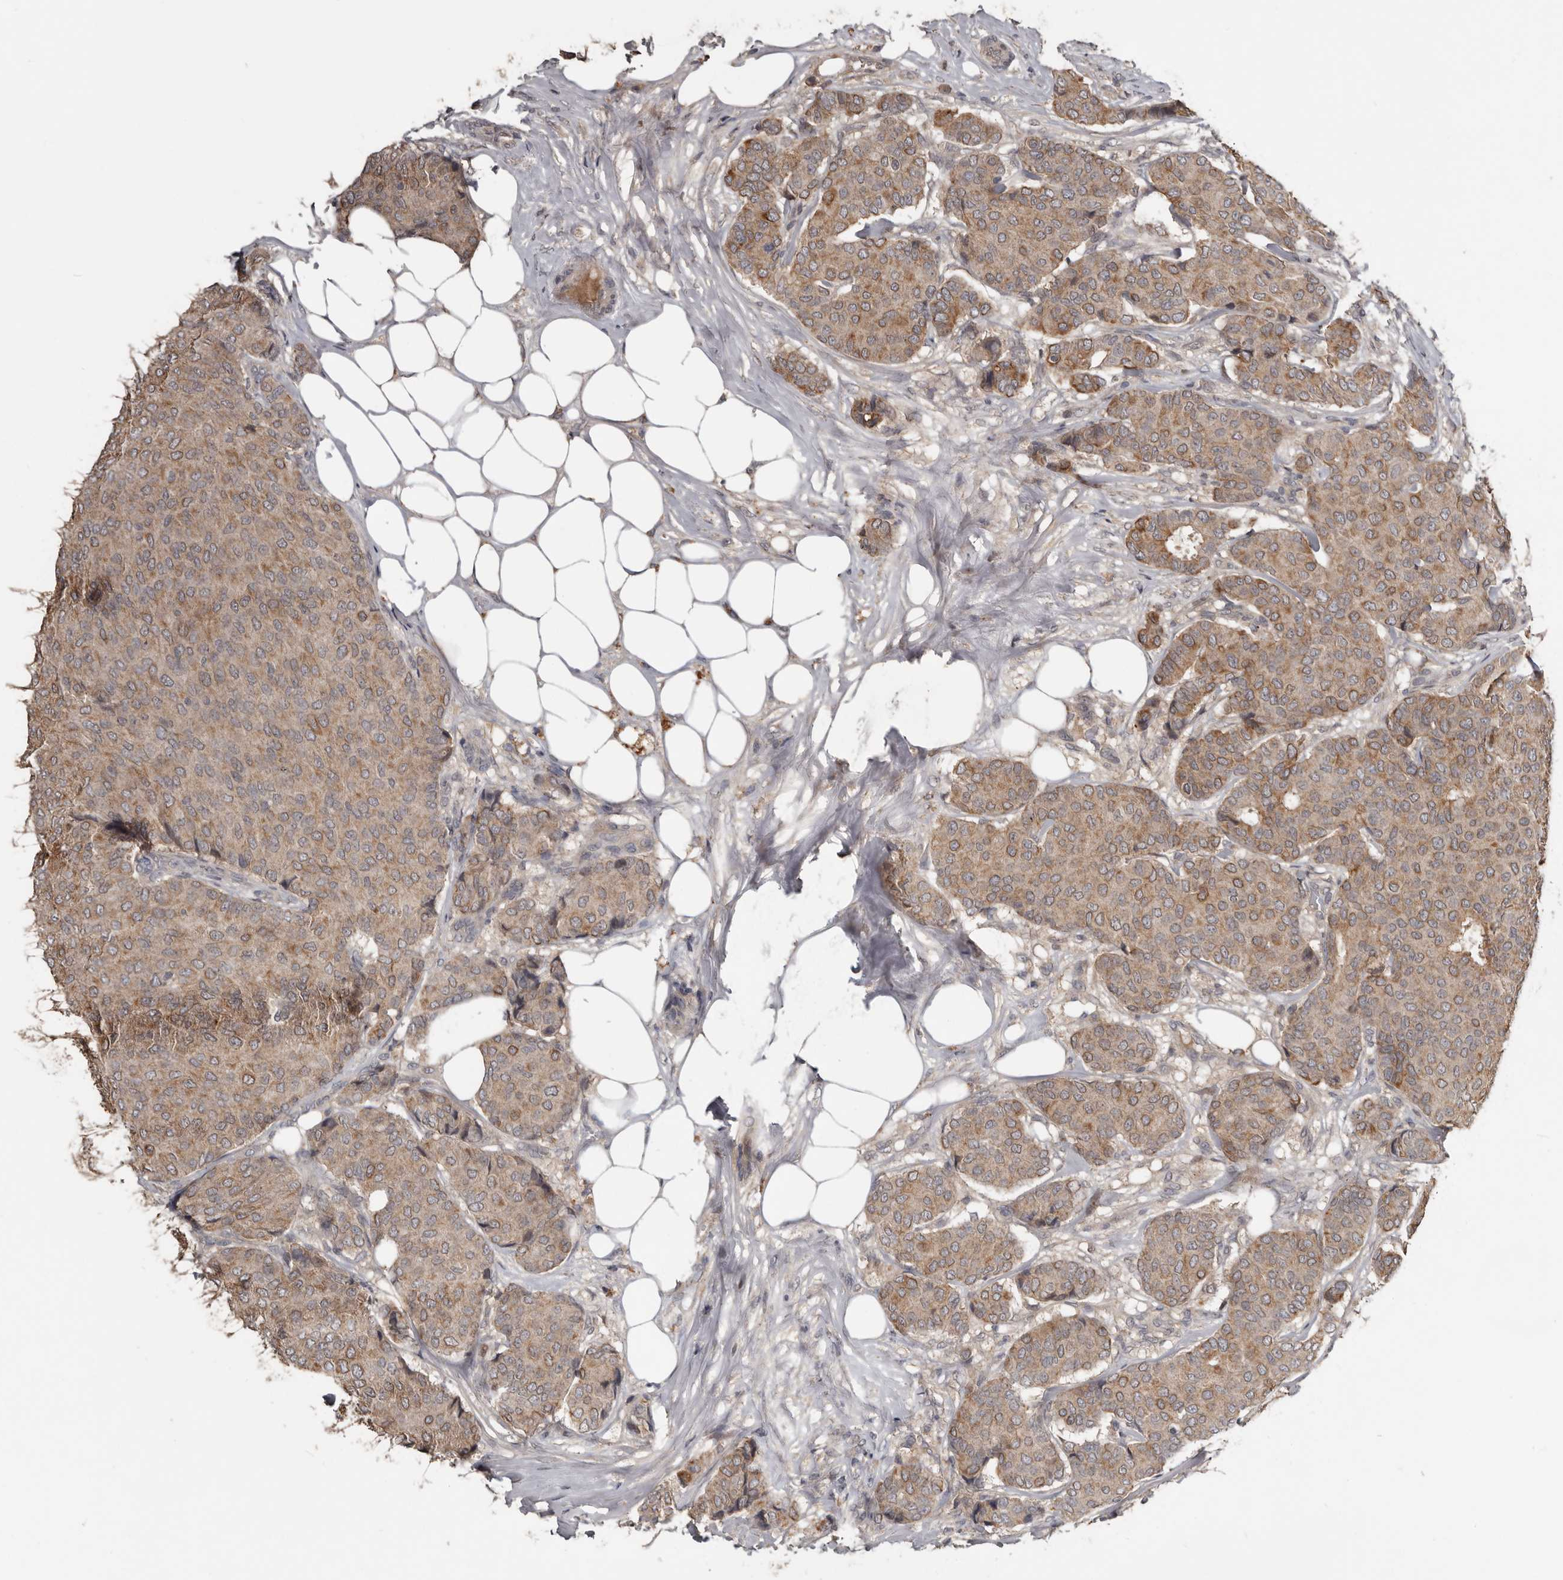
{"staining": {"intensity": "weak", "quantity": ">75%", "location": "cytoplasmic/membranous"}, "tissue": "breast cancer", "cell_type": "Tumor cells", "image_type": "cancer", "snomed": [{"axis": "morphology", "description": "Duct carcinoma"}, {"axis": "topography", "description": "Breast"}], "caption": "DAB (3,3'-diaminobenzidine) immunohistochemical staining of breast intraductal carcinoma exhibits weak cytoplasmic/membranous protein positivity in approximately >75% of tumor cells. (DAB (3,3'-diaminobenzidine) = brown stain, brightfield microscopy at high magnification).", "gene": "NMUR1", "patient": {"sex": "female", "age": 75}}